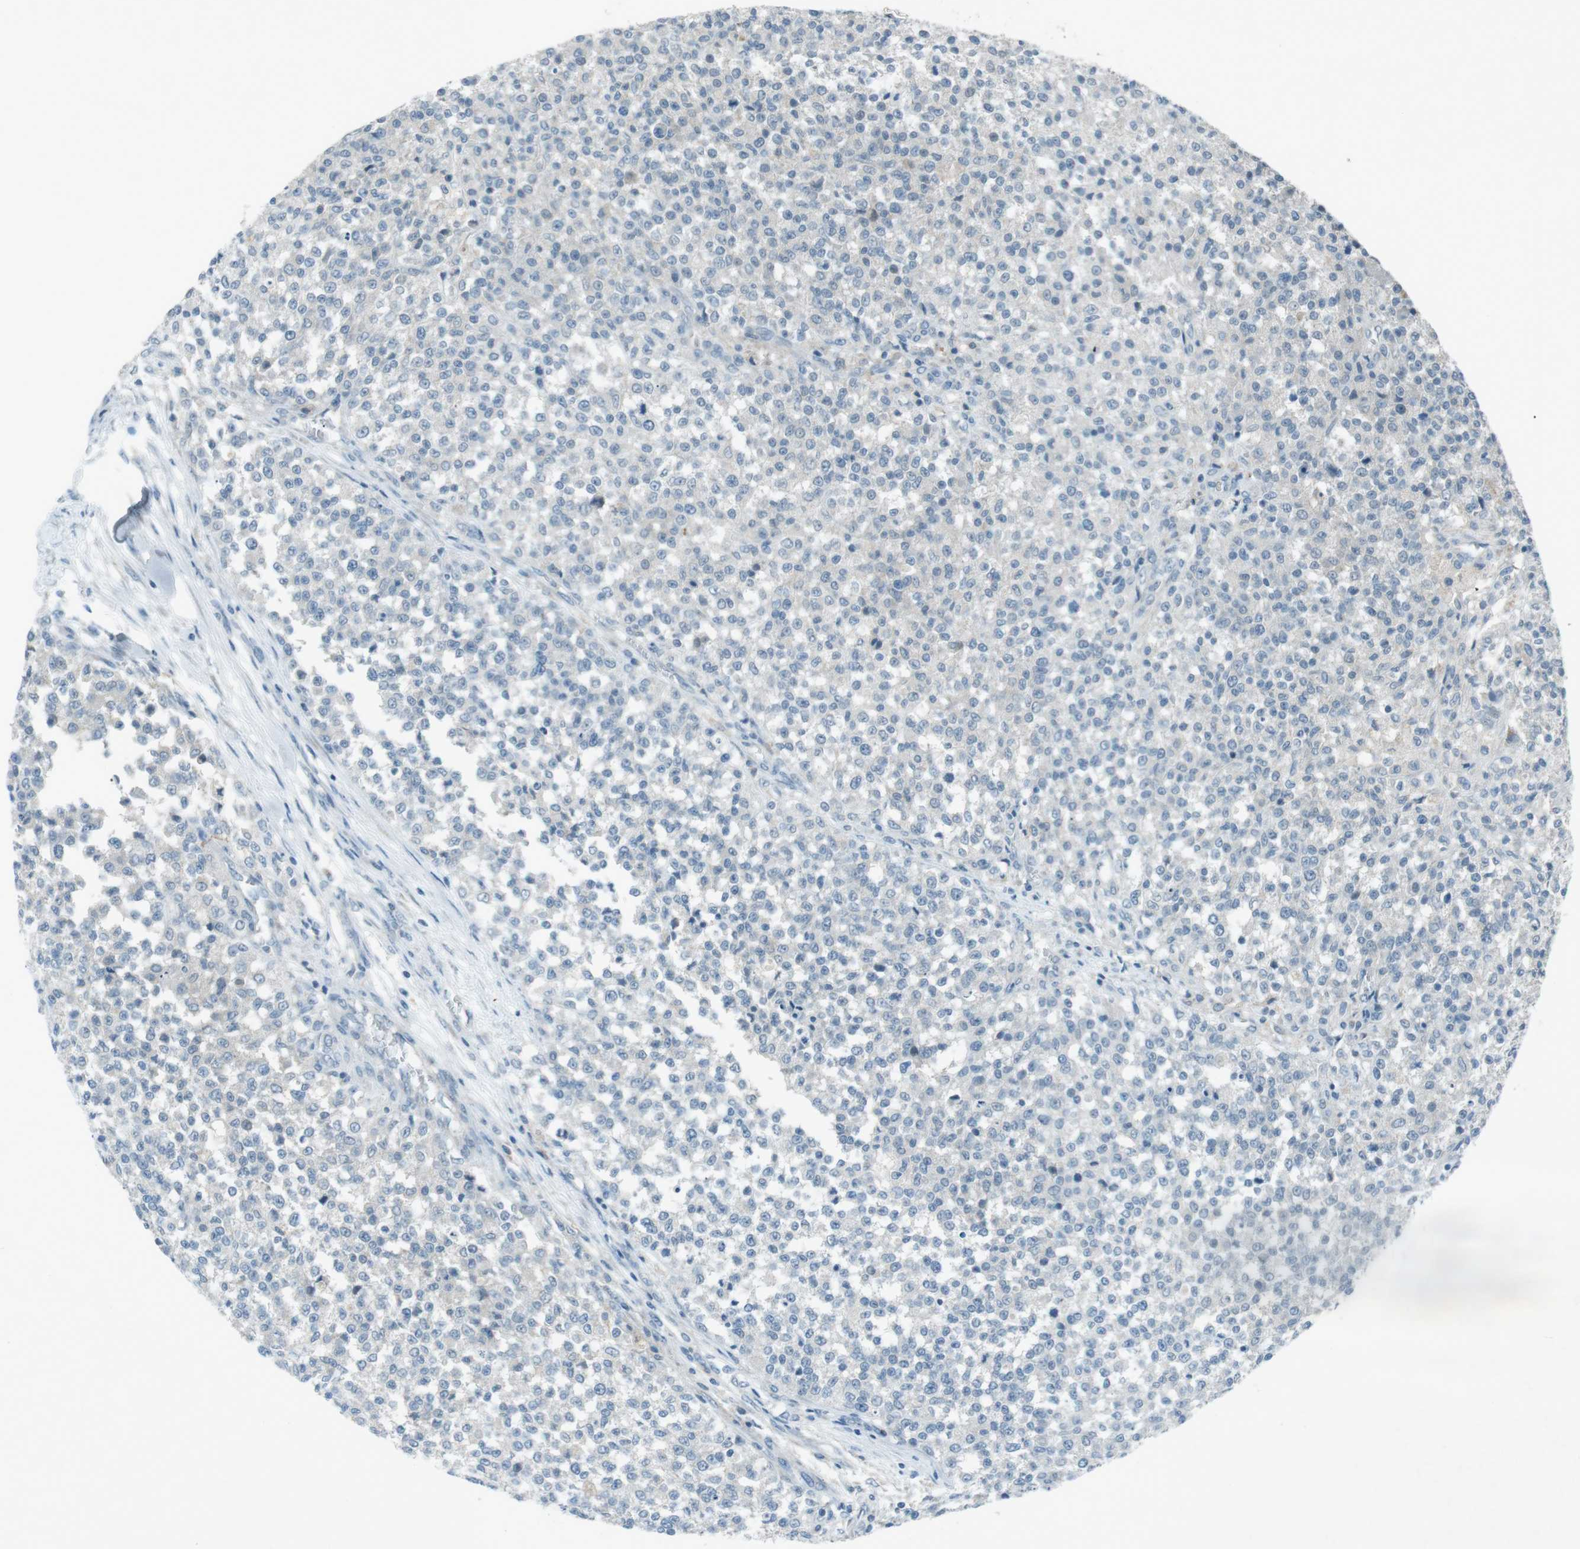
{"staining": {"intensity": "negative", "quantity": "none", "location": "none"}, "tissue": "testis cancer", "cell_type": "Tumor cells", "image_type": "cancer", "snomed": [{"axis": "morphology", "description": "Seminoma, NOS"}, {"axis": "topography", "description": "Testis"}], "caption": "Immunohistochemistry of human testis cancer (seminoma) exhibits no expression in tumor cells. The staining was performed using DAB (3,3'-diaminobenzidine) to visualize the protein expression in brown, while the nuclei were stained in blue with hematoxylin (Magnification: 20x).", "gene": "FCRLA", "patient": {"sex": "male", "age": 59}}